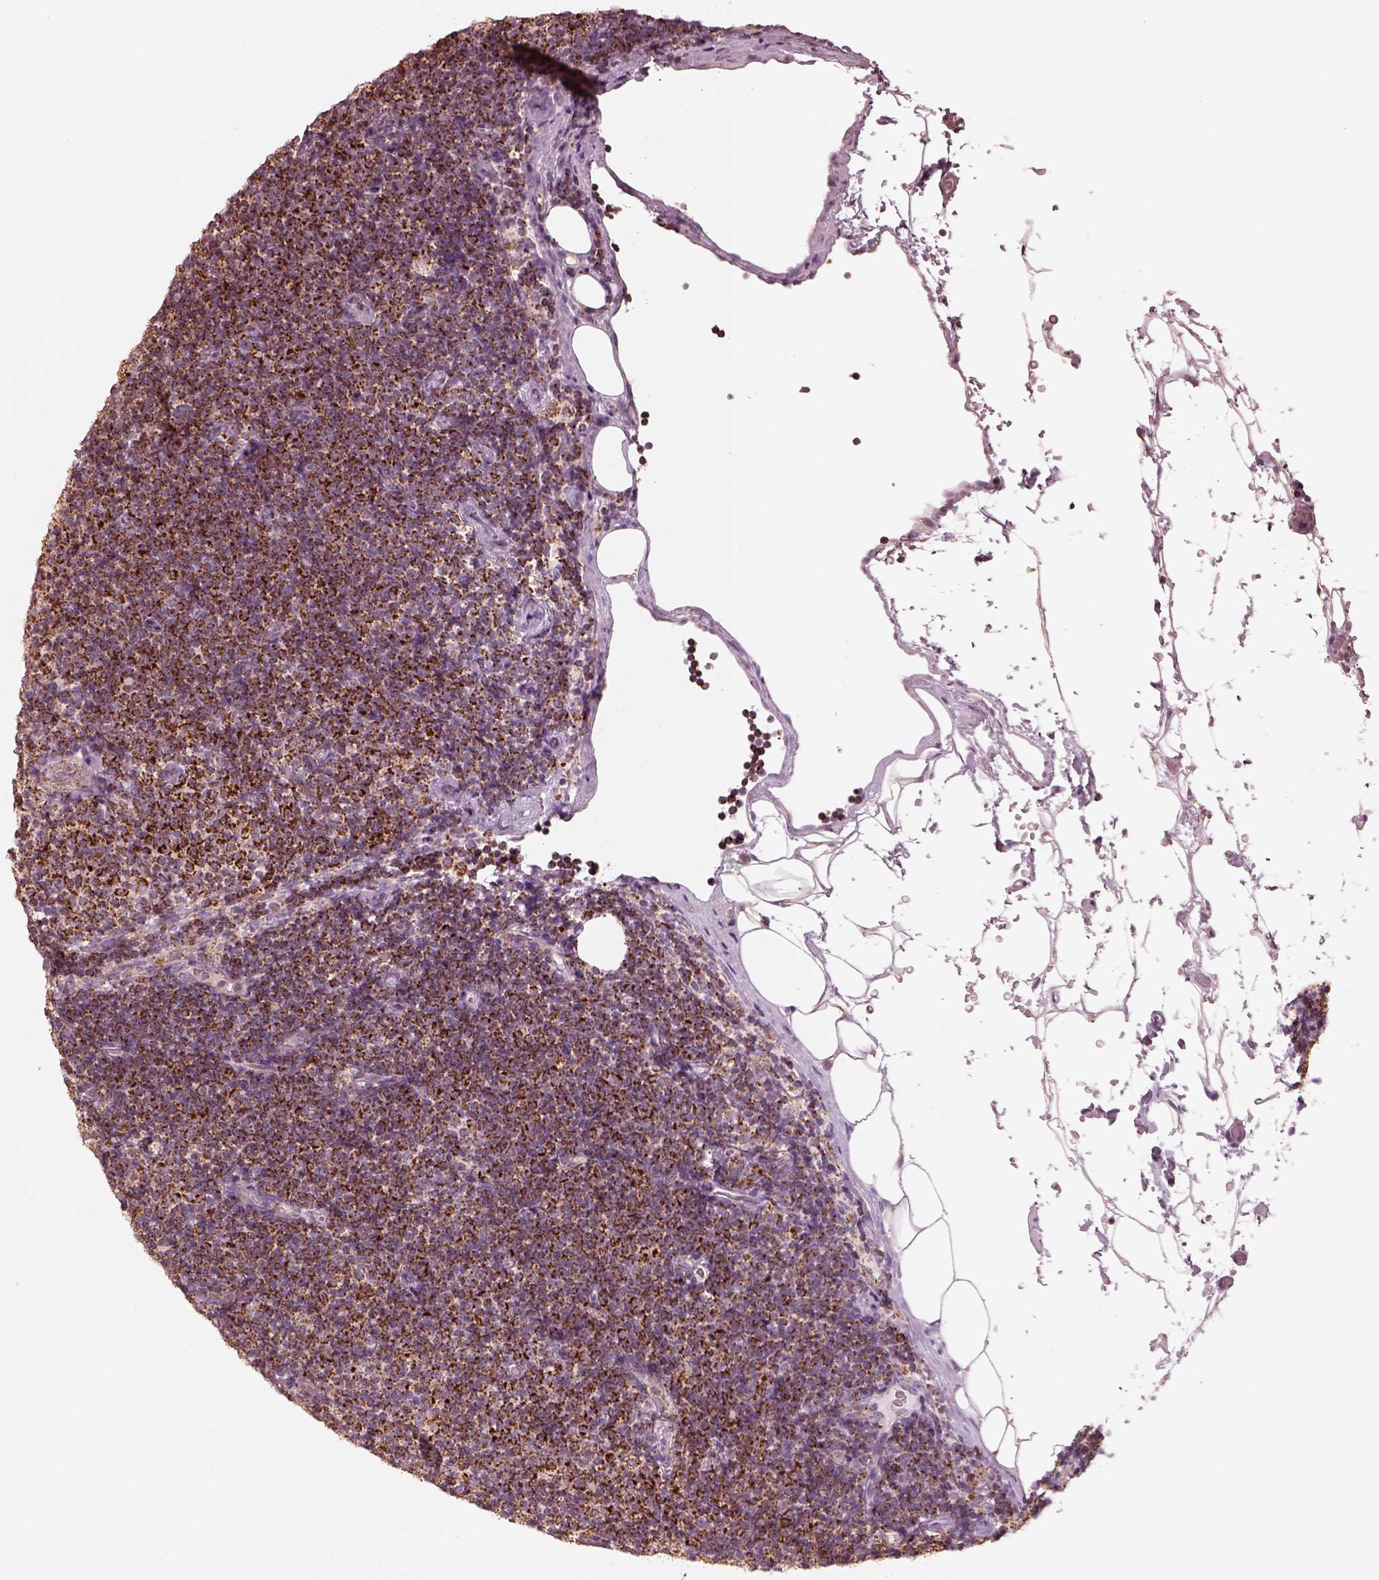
{"staining": {"intensity": "strong", "quantity": ">75%", "location": "cytoplasmic/membranous"}, "tissue": "lymphoma", "cell_type": "Tumor cells", "image_type": "cancer", "snomed": [{"axis": "morphology", "description": "Malignant lymphoma, non-Hodgkin's type, Low grade"}, {"axis": "topography", "description": "Lymph node"}], "caption": "Lymphoma stained for a protein (brown) shows strong cytoplasmic/membranous positive staining in about >75% of tumor cells.", "gene": "ENTPD6", "patient": {"sex": "male", "age": 81}}